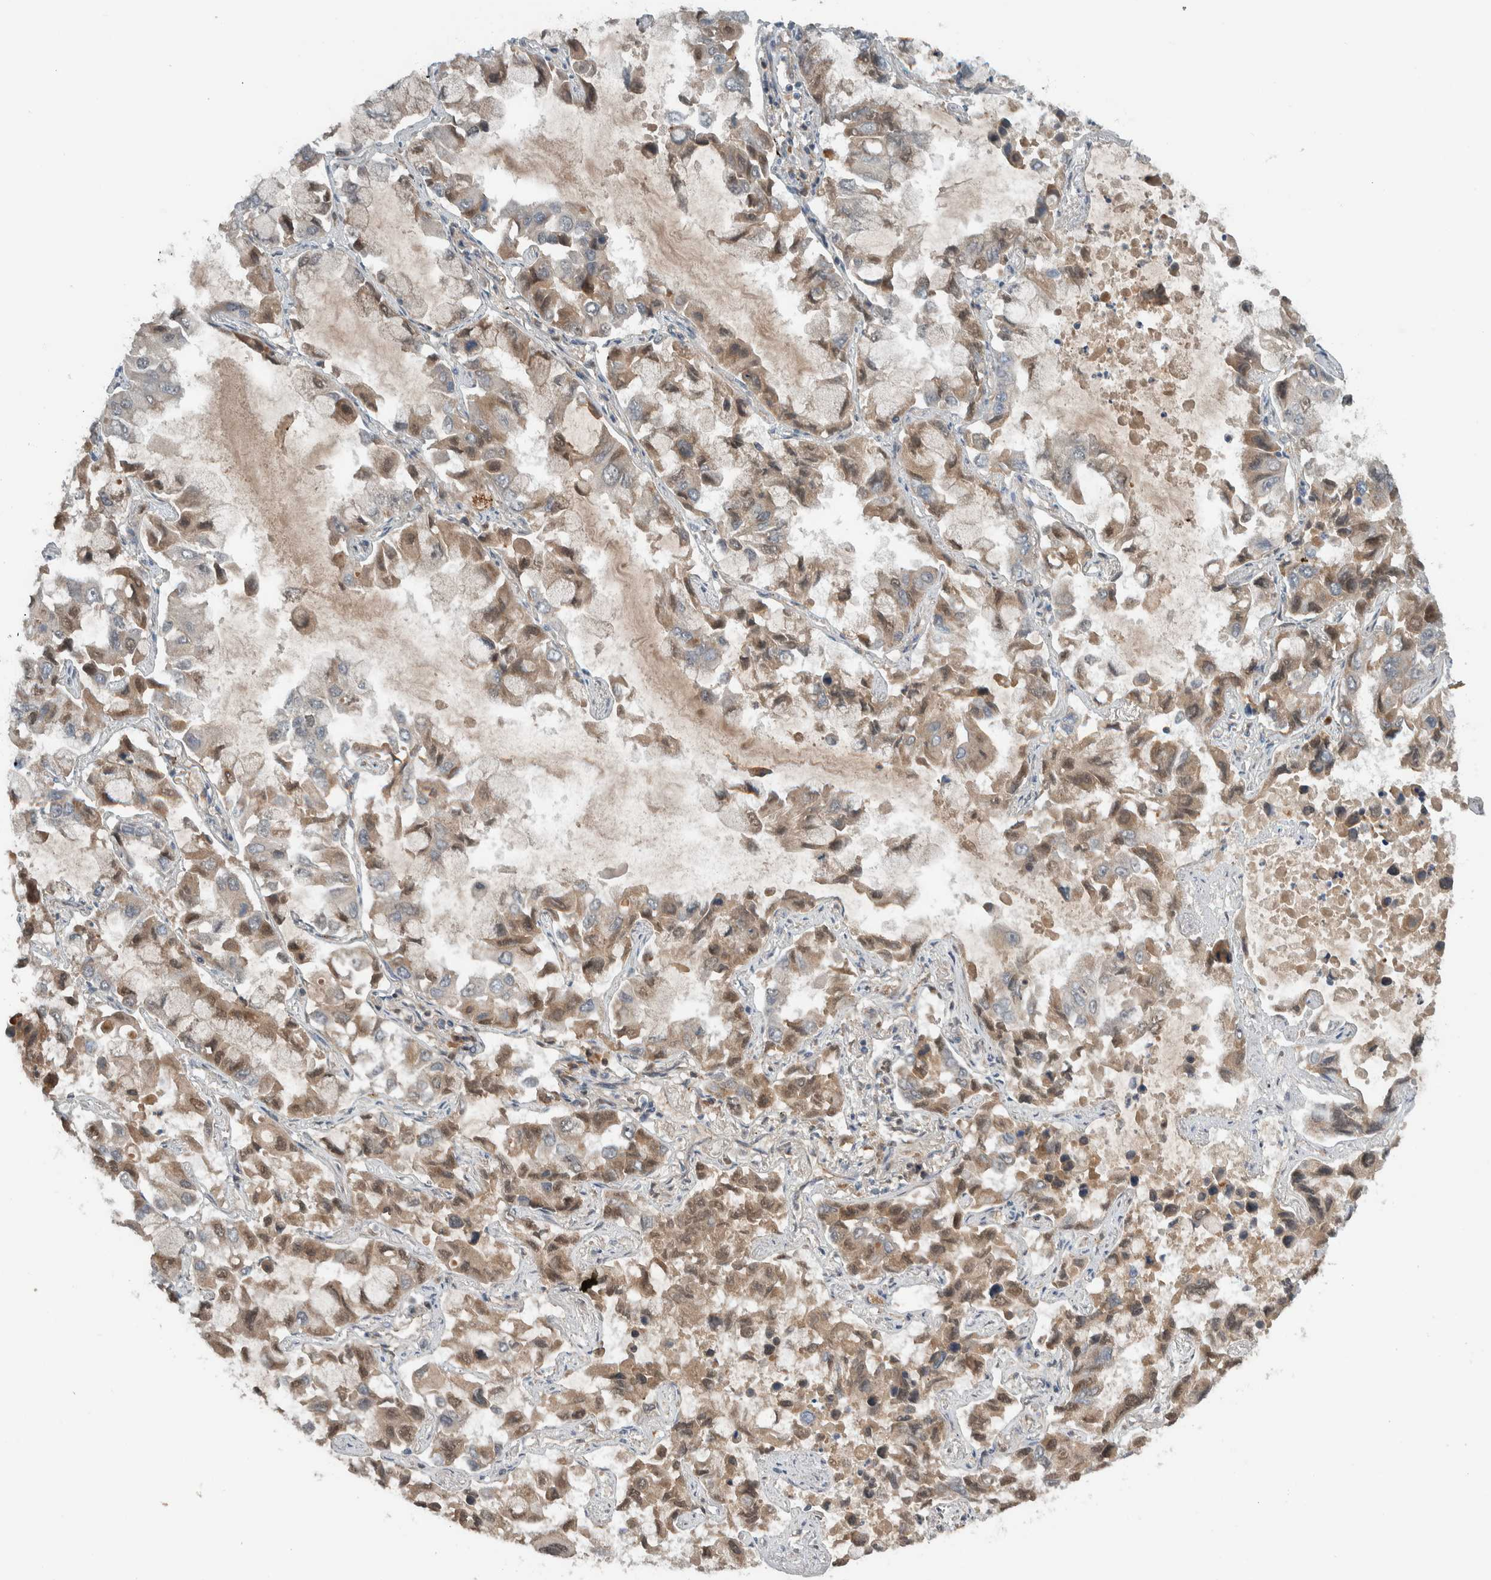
{"staining": {"intensity": "moderate", "quantity": "25%-75%", "location": "cytoplasmic/membranous"}, "tissue": "lung cancer", "cell_type": "Tumor cells", "image_type": "cancer", "snomed": [{"axis": "morphology", "description": "Adenocarcinoma, NOS"}, {"axis": "topography", "description": "Lung"}], "caption": "Moderate cytoplasmic/membranous expression for a protein is identified in about 25%-75% of tumor cells of lung cancer (adenocarcinoma) using IHC.", "gene": "ARMC7", "patient": {"sex": "male", "age": 64}}